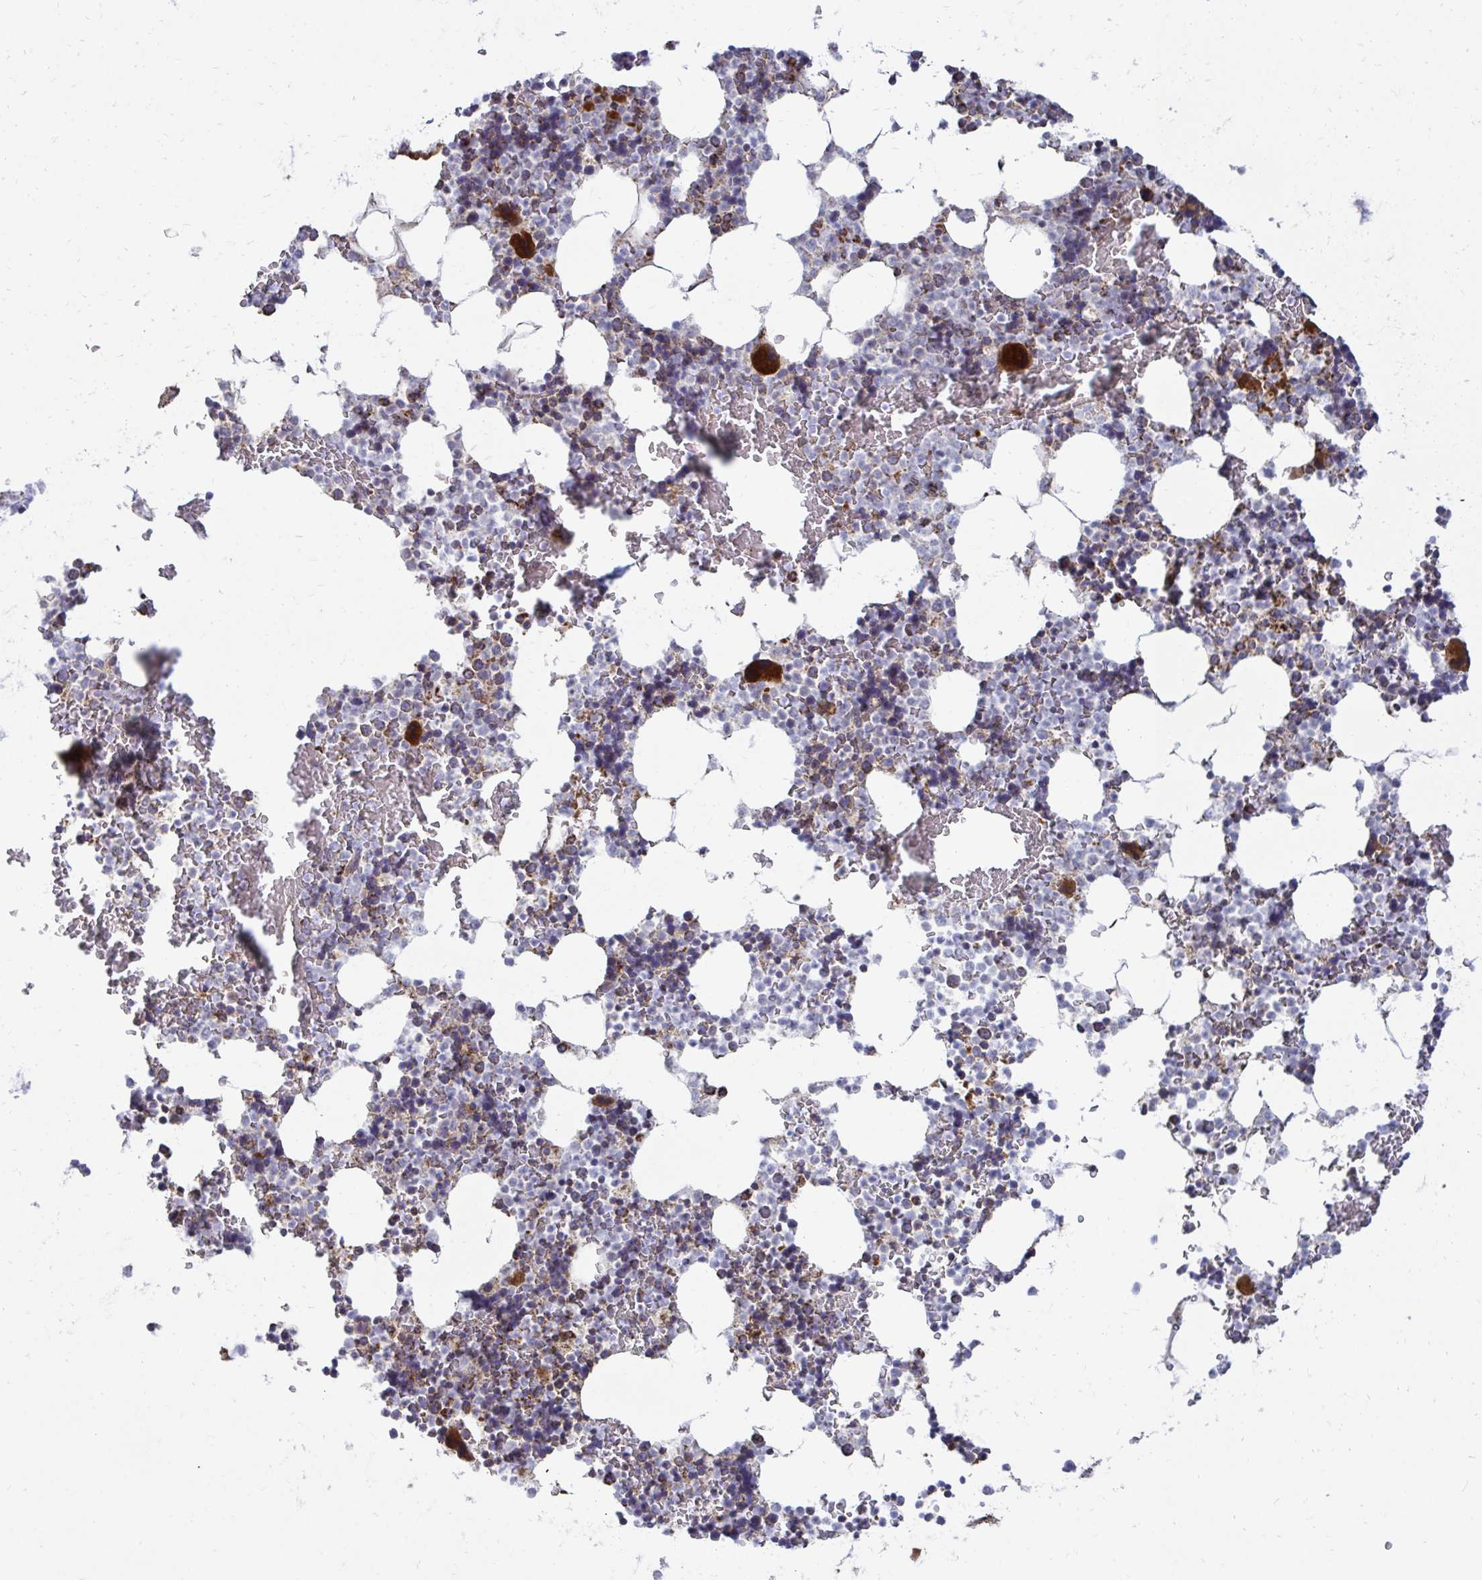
{"staining": {"intensity": "strong", "quantity": "<25%", "location": "cytoplasmic/membranous"}, "tissue": "bone marrow", "cell_type": "Hematopoietic cells", "image_type": "normal", "snomed": [{"axis": "morphology", "description": "Normal tissue, NOS"}, {"axis": "topography", "description": "Bone marrow"}], "caption": "Unremarkable bone marrow was stained to show a protein in brown. There is medium levels of strong cytoplasmic/membranous positivity in about <25% of hematopoietic cells. The protein of interest is stained brown, and the nuclei are stained in blue (DAB (3,3'-diaminobenzidine) IHC with brightfield microscopy, high magnification).", "gene": "OR10R2", "patient": {"sex": "female", "age": 42}}